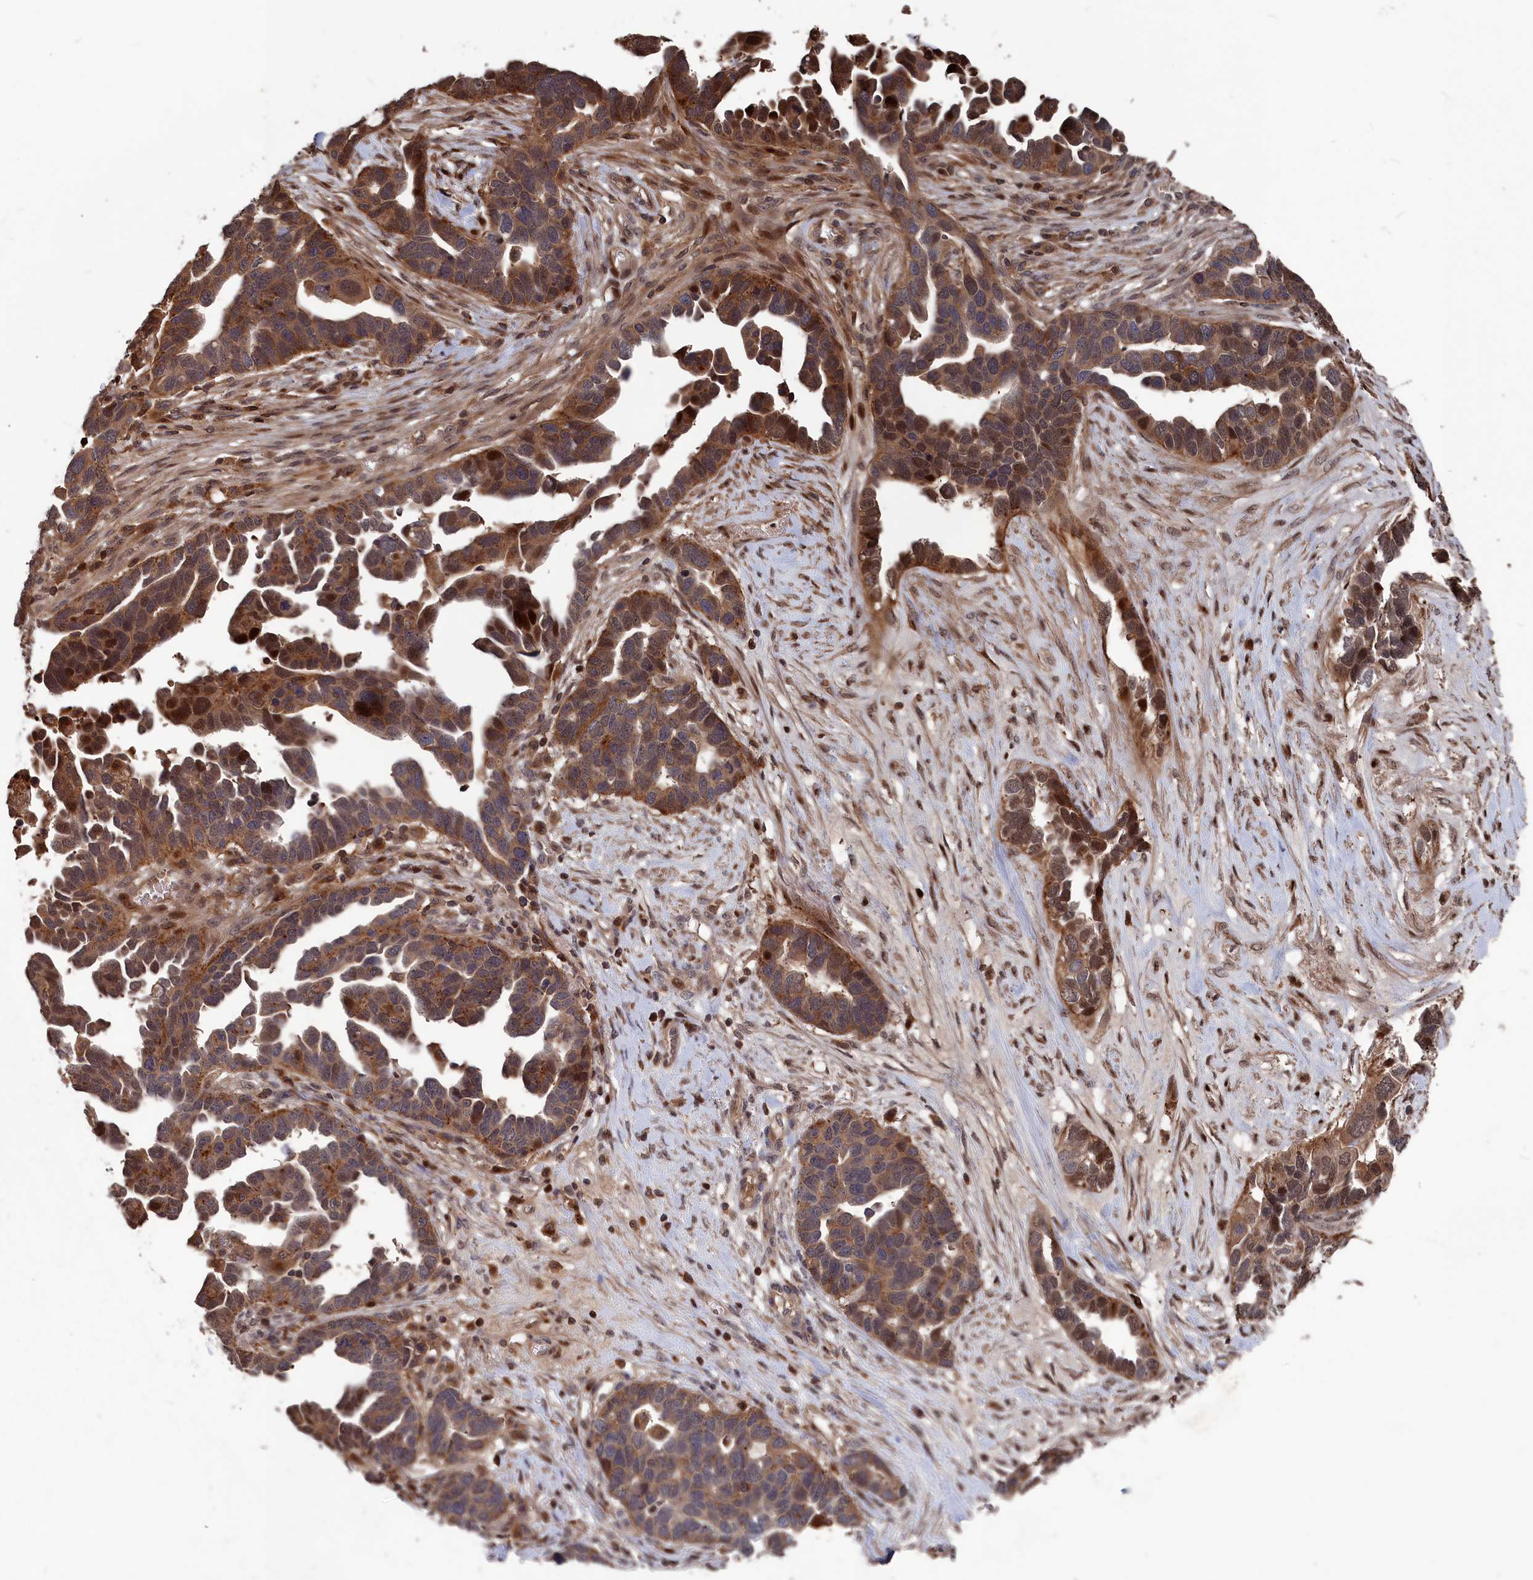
{"staining": {"intensity": "moderate", "quantity": ">75%", "location": "cytoplasmic/membranous,nuclear"}, "tissue": "ovarian cancer", "cell_type": "Tumor cells", "image_type": "cancer", "snomed": [{"axis": "morphology", "description": "Cystadenocarcinoma, serous, NOS"}, {"axis": "topography", "description": "Ovary"}], "caption": "Immunohistochemistry staining of ovarian serous cystadenocarcinoma, which shows medium levels of moderate cytoplasmic/membranous and nuclear positivity in approximately >75% of tumor cells indicating moderate cytoplasmic/membranous and nuclear protein positivity. The staining was performed using DAB (brown) for protein detection and nuclei were counterstained in hematoxylin (blue).", "gene": "PLA2G15", "patient": {"sex": "female", "age": 54}}